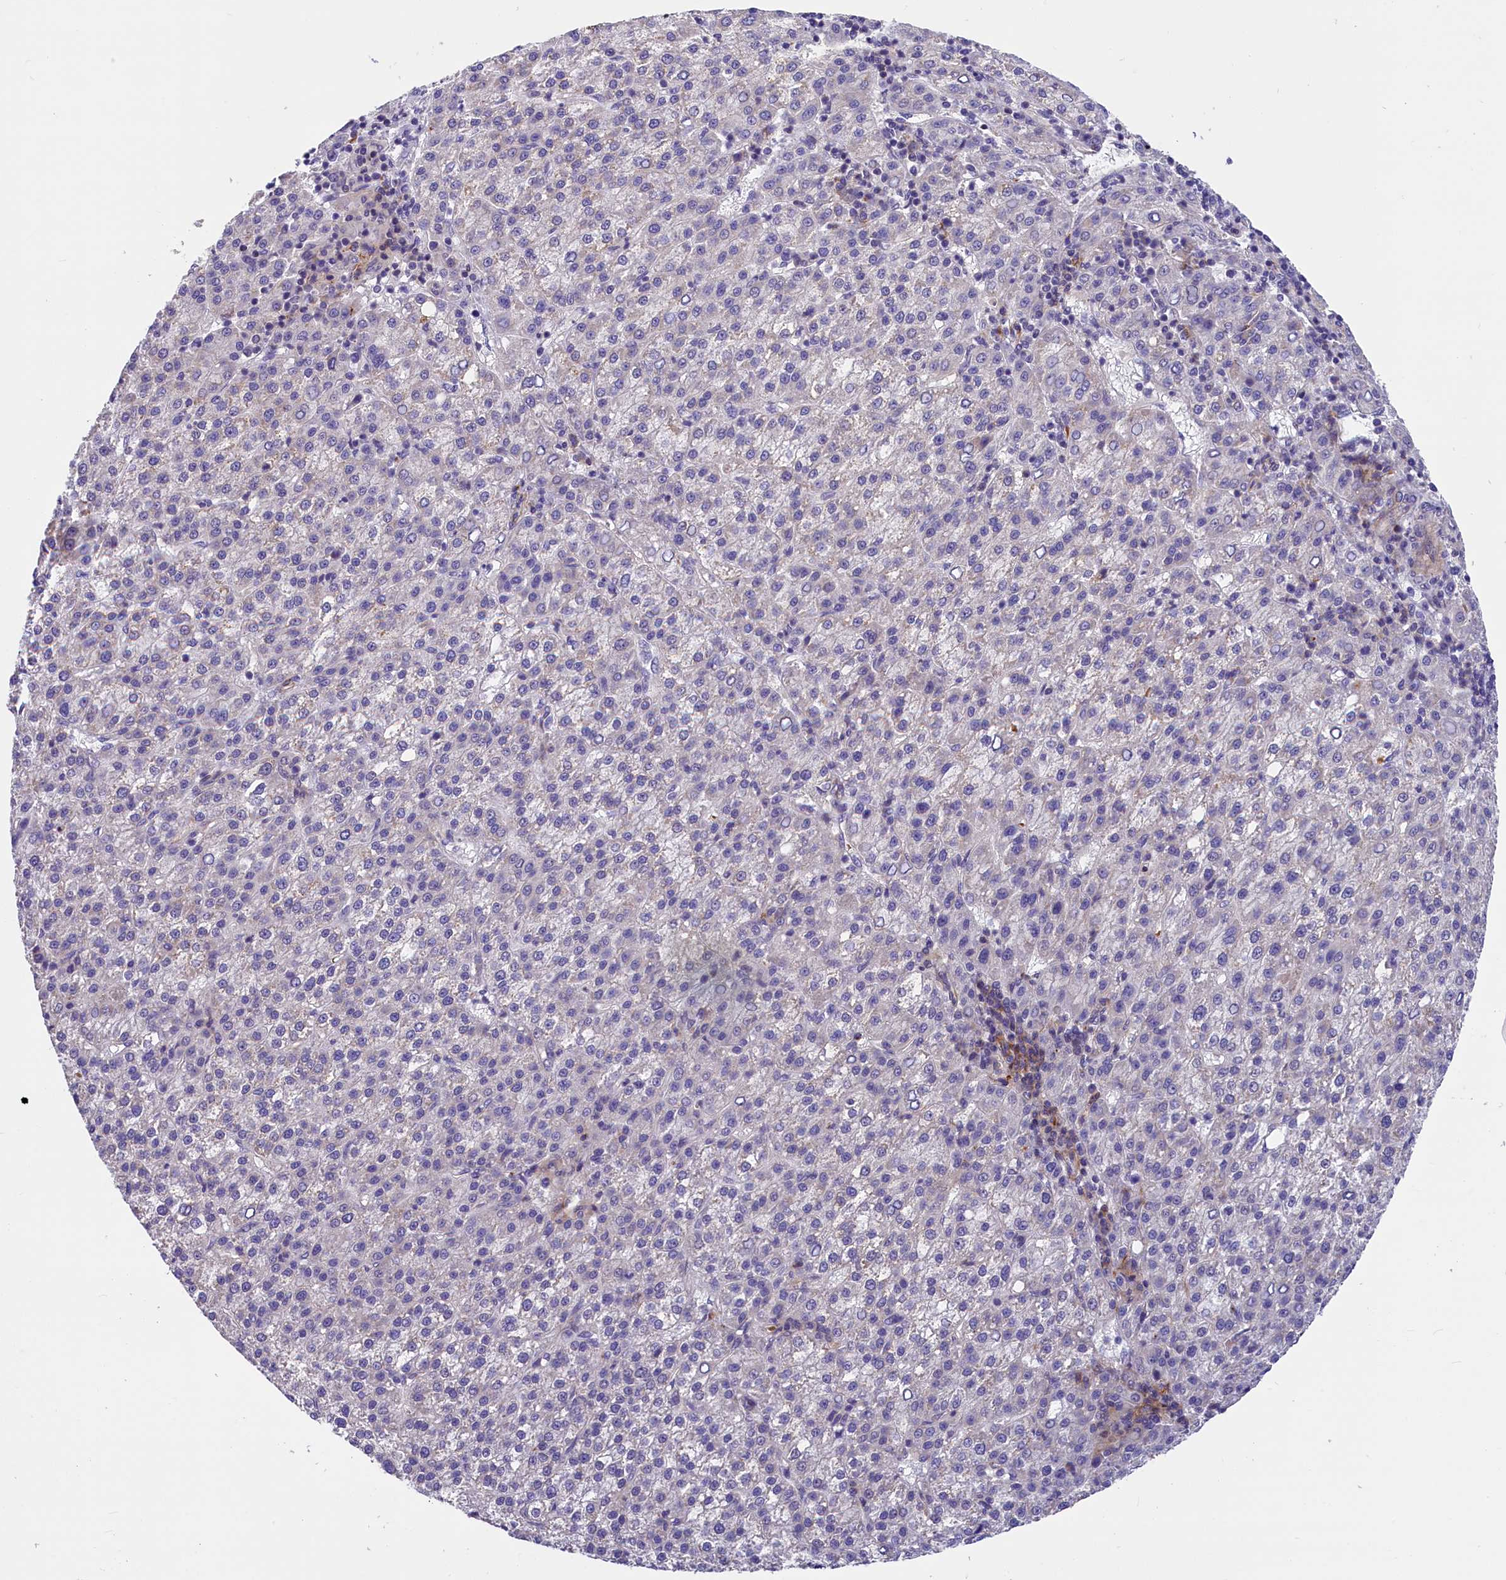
{"staining": {"intensity": "negative", "quantity": "none", "location": "none"}, "tissue": "liver cancer", "cell_type": "Tumor cells", "image_type": "cancer", "snomed": [{"axis": "morphology", "description": "Carcinoma, Hepatocellular, NOS"}, {"axis": "topography", "description": "Liver"}], "caption": "This is an immunohistochemistry histopathology image of liver hepatocellular carcinoma. There is no positivity in tumor cells.", "gene": "MED20", "patient": {"sex": "female", "age": 58}}